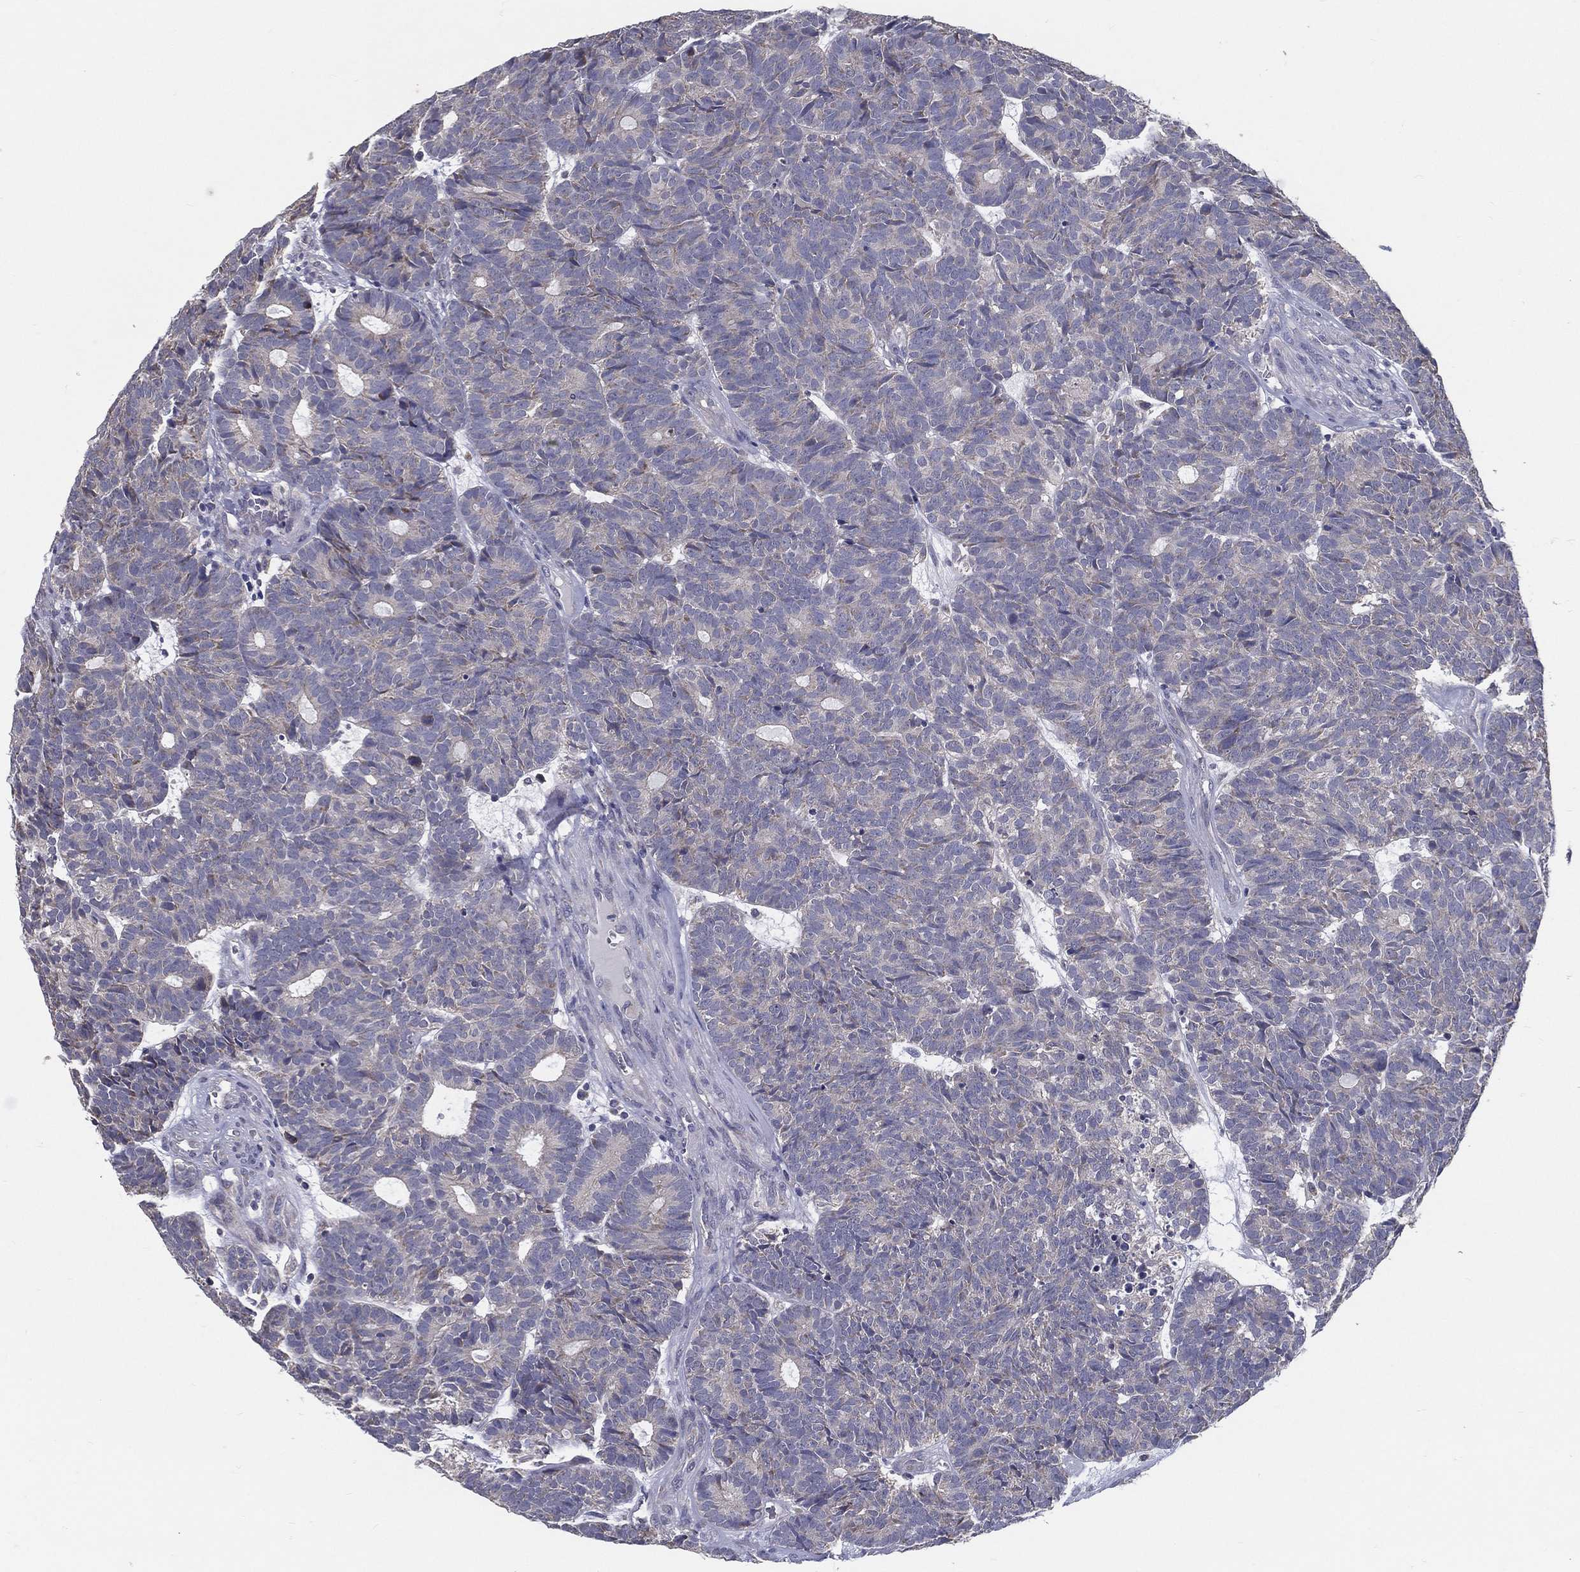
{"staining": {"intensity": "negative", "quantity": "none", "location": "none"}, "tissue": "head and neck cancer", "cell_type": "Tumor cells", "image_type": "cancer", "snomed": [{"axis": "morphology", "description": "Adenocarcinoma, NOS"}, {"axis": "topography", "description": "Head-Neck"}], "caption": "High magnification brightfield microscopy of head and neck cancer stained with DAB (brown) and counterstained with hematoxylin (blue): tumor cells show no significant staining.", "gene": "PCSK1", "patient": {"sex": "female", "age": 81}}